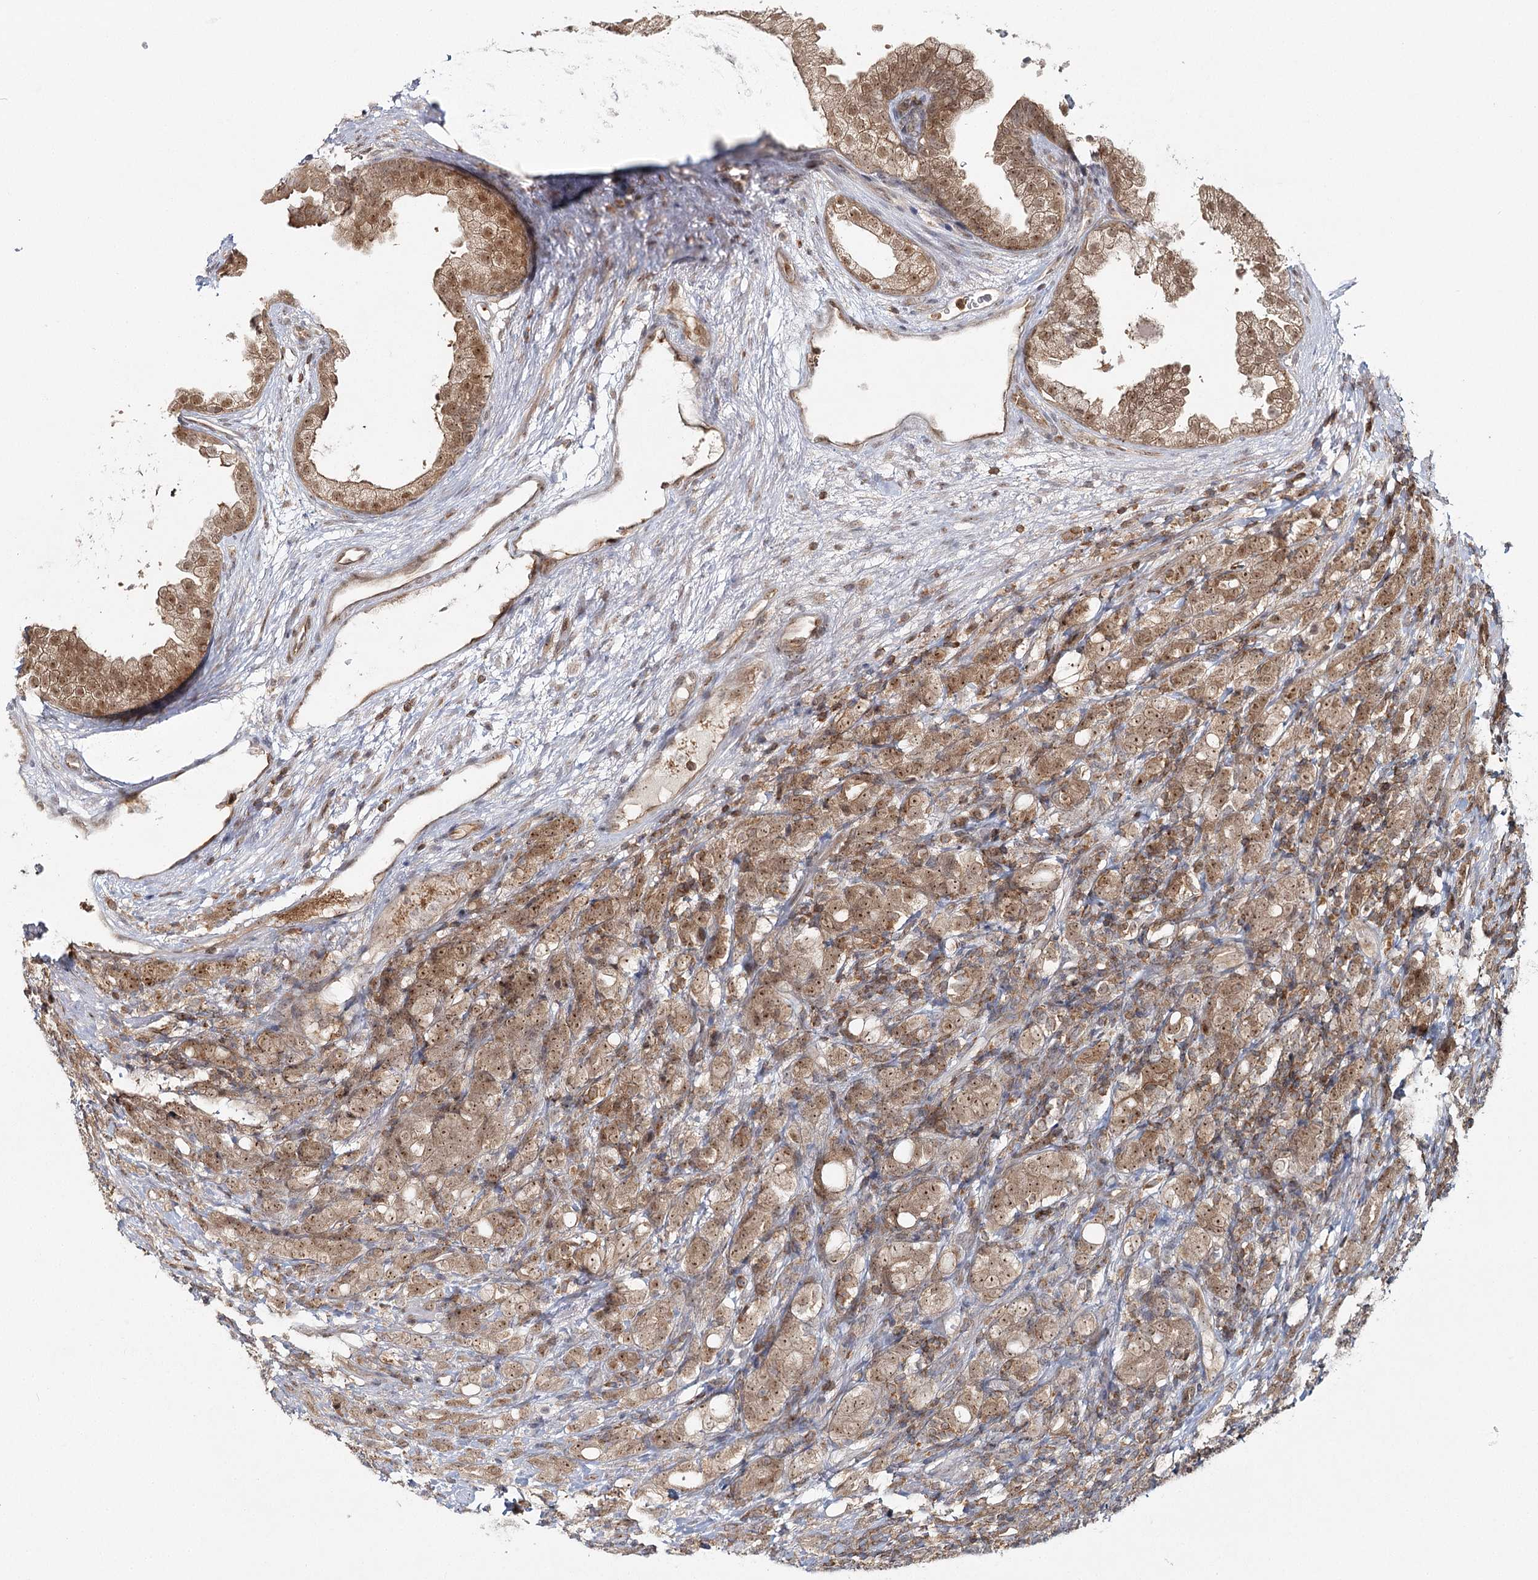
{"staining": {"intensity": "moderate", "quantity": ">75%", "location": "cytoplasmic/membranous,nuclear"}, "tissue": "prostate cancer", "cell_type": "Tumor cells", "image_type": "cancer", "snomed": [{"axis": "morphology", "description": "Adenocarcinoma, High grade"}, {"axis": "topography", "description": "Prostate"}], "caption": "There is medium levels of moderate cytoplasmic/membranous and nuclear staining in tumor cells of high-grade adenocarcinoma (prostate), as demonstrated by immunohistochemical staining (brown color).", "gene": "FAM120B", "patient": {"sex": "male", "age": 62}}